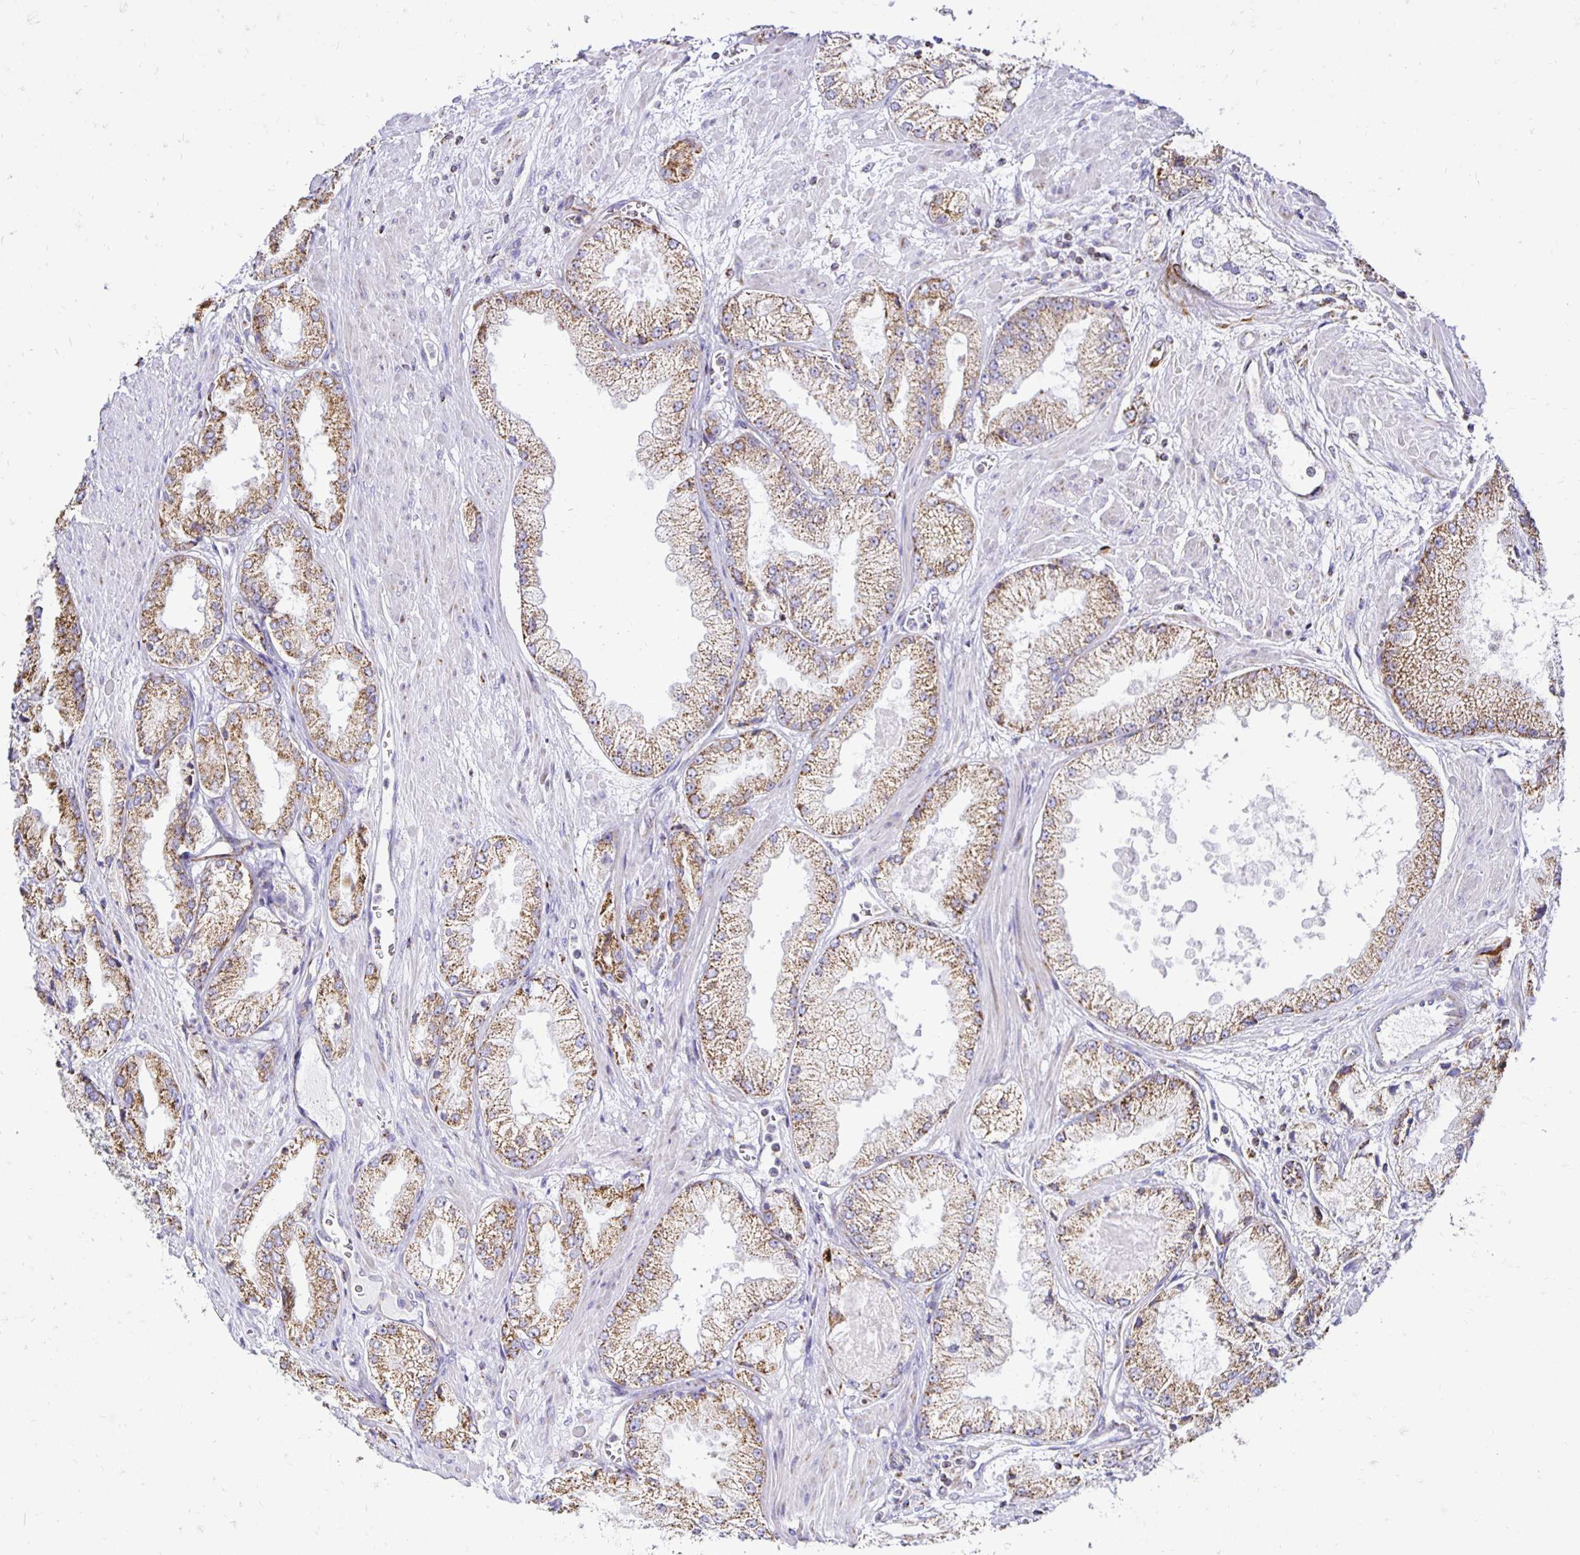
{"staining": {"intensity": "moderate", "quantity": ">75%", "location": "cytoplasmic/membranous"}, "tissue": "prostate cancer", "cell_type": "Tumor cells", "image_type": "cancer", "snomed": [{"axis": "morphology", "description": "Adenocarcinoma, High grade"}, {"axis": "topography", "description": "Prostate"}], "caption": "Immunohistochemistry (IHC) (DAB (3,3'-diaminobenzidine)) staining of prostate cancer (high-grade adenocarcinoma) shows moderate cytoplasmic/membranous protein positivity in approximately >75% of tumor cells. Using DAB (brown) and hematoxylin (blue) stains, captured at high magnification using brightfield microscopy.", "gene": "PLAAT2", "patient": {"sex": "male", "age": 68}}